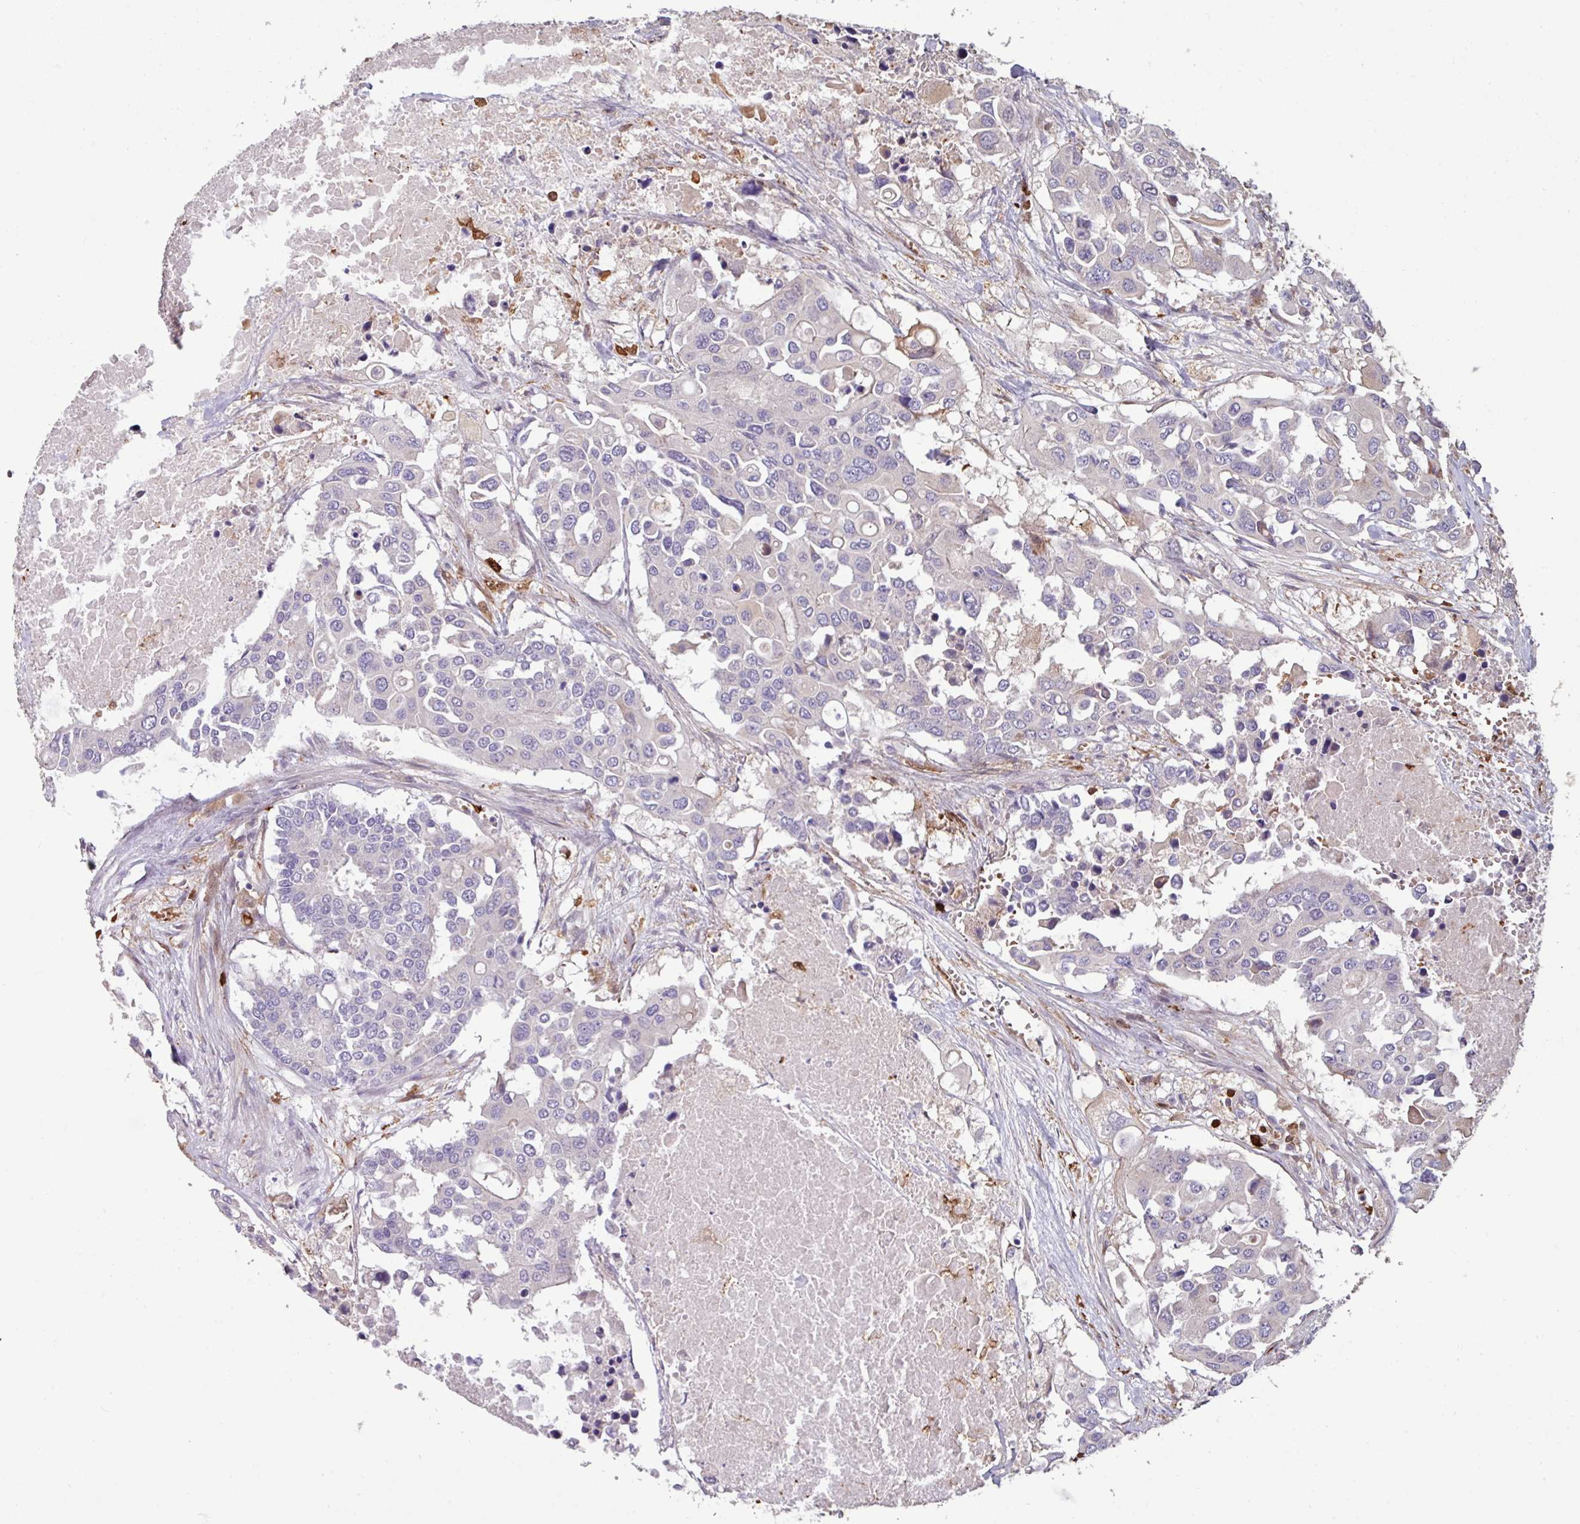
{"staining": {"intensity": "negative", "quantity": "none", "location": "none"}, "tissue": "colorectal cancer", "cell_type": "Tumor cells", "image_type": "cancer", "snomed": [{"axis": "morphology", "description": "Adenocarcinoma, NOS"}, {"axis": "topography", "description": "Colon"}], "caption": "Colorectal cancer was stained to show a protein in brown. There is no significant expression in tumor cells.", "gene": "SEC61G", "patient": {"sex": "male", "age": 77}}